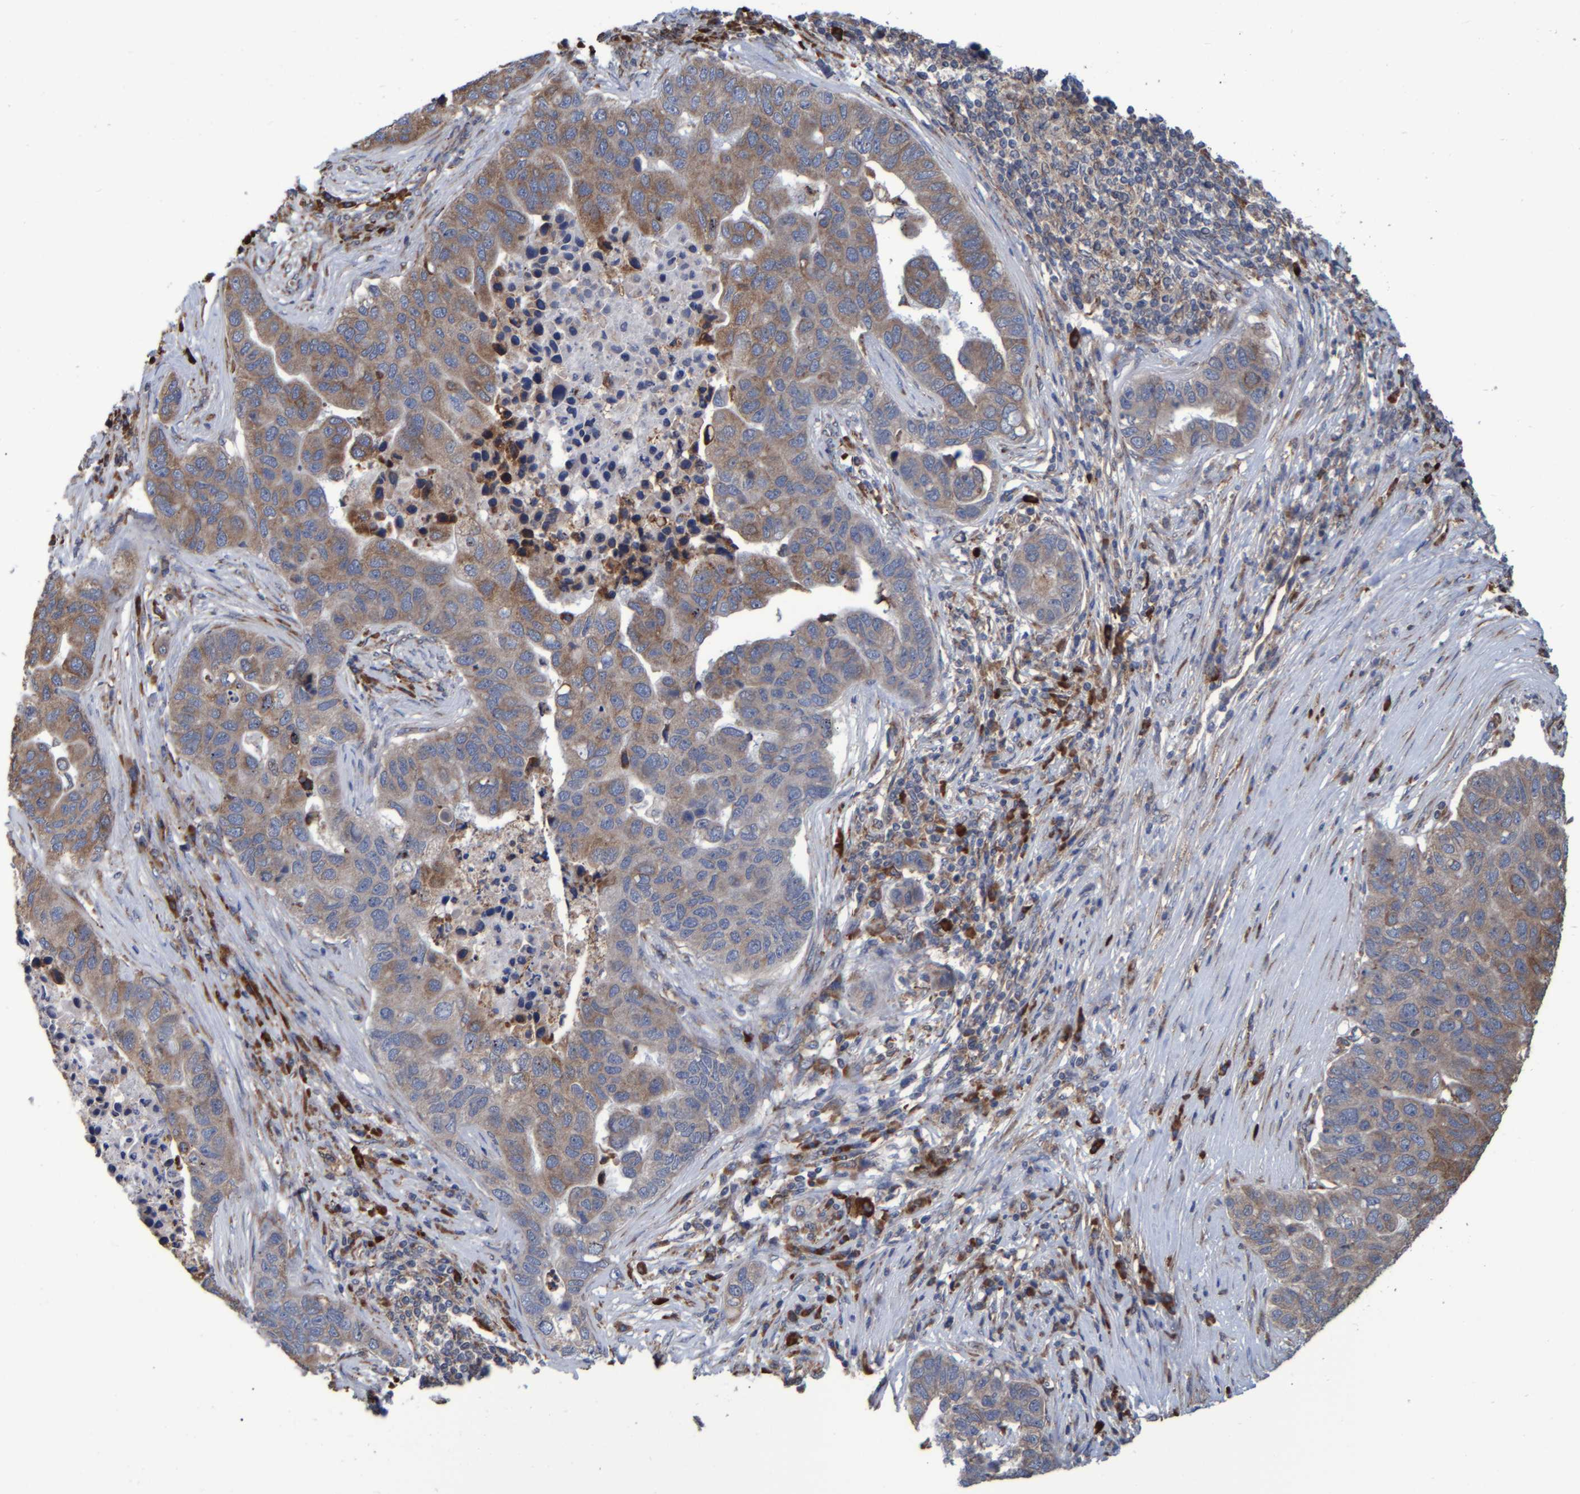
{"staining": {"intensity": "moderate", "quantity": ">75%", "location": "cytoplasmic/membranous"}, "tissue": "pancreatic cancer", "cell_type": "Tumor cells", "image_type": "cancer", "snomed": [{"axis": "morphology", "description": "Adenocarcinoma, NOS"}, {"axis": "topography", "description": "Pancreas"}], "caption": "Immunohistochemical staining of human pancreatic cancer demonstrates medium levels of moderate cytoplasmic/membranous positivity in approximately >75% of tumor cells. The protein of interest is shown in brown color, while the nuclei are stained blue.", "gene": "SPAG5", "patient": {"sex": "female", "age": 61}}